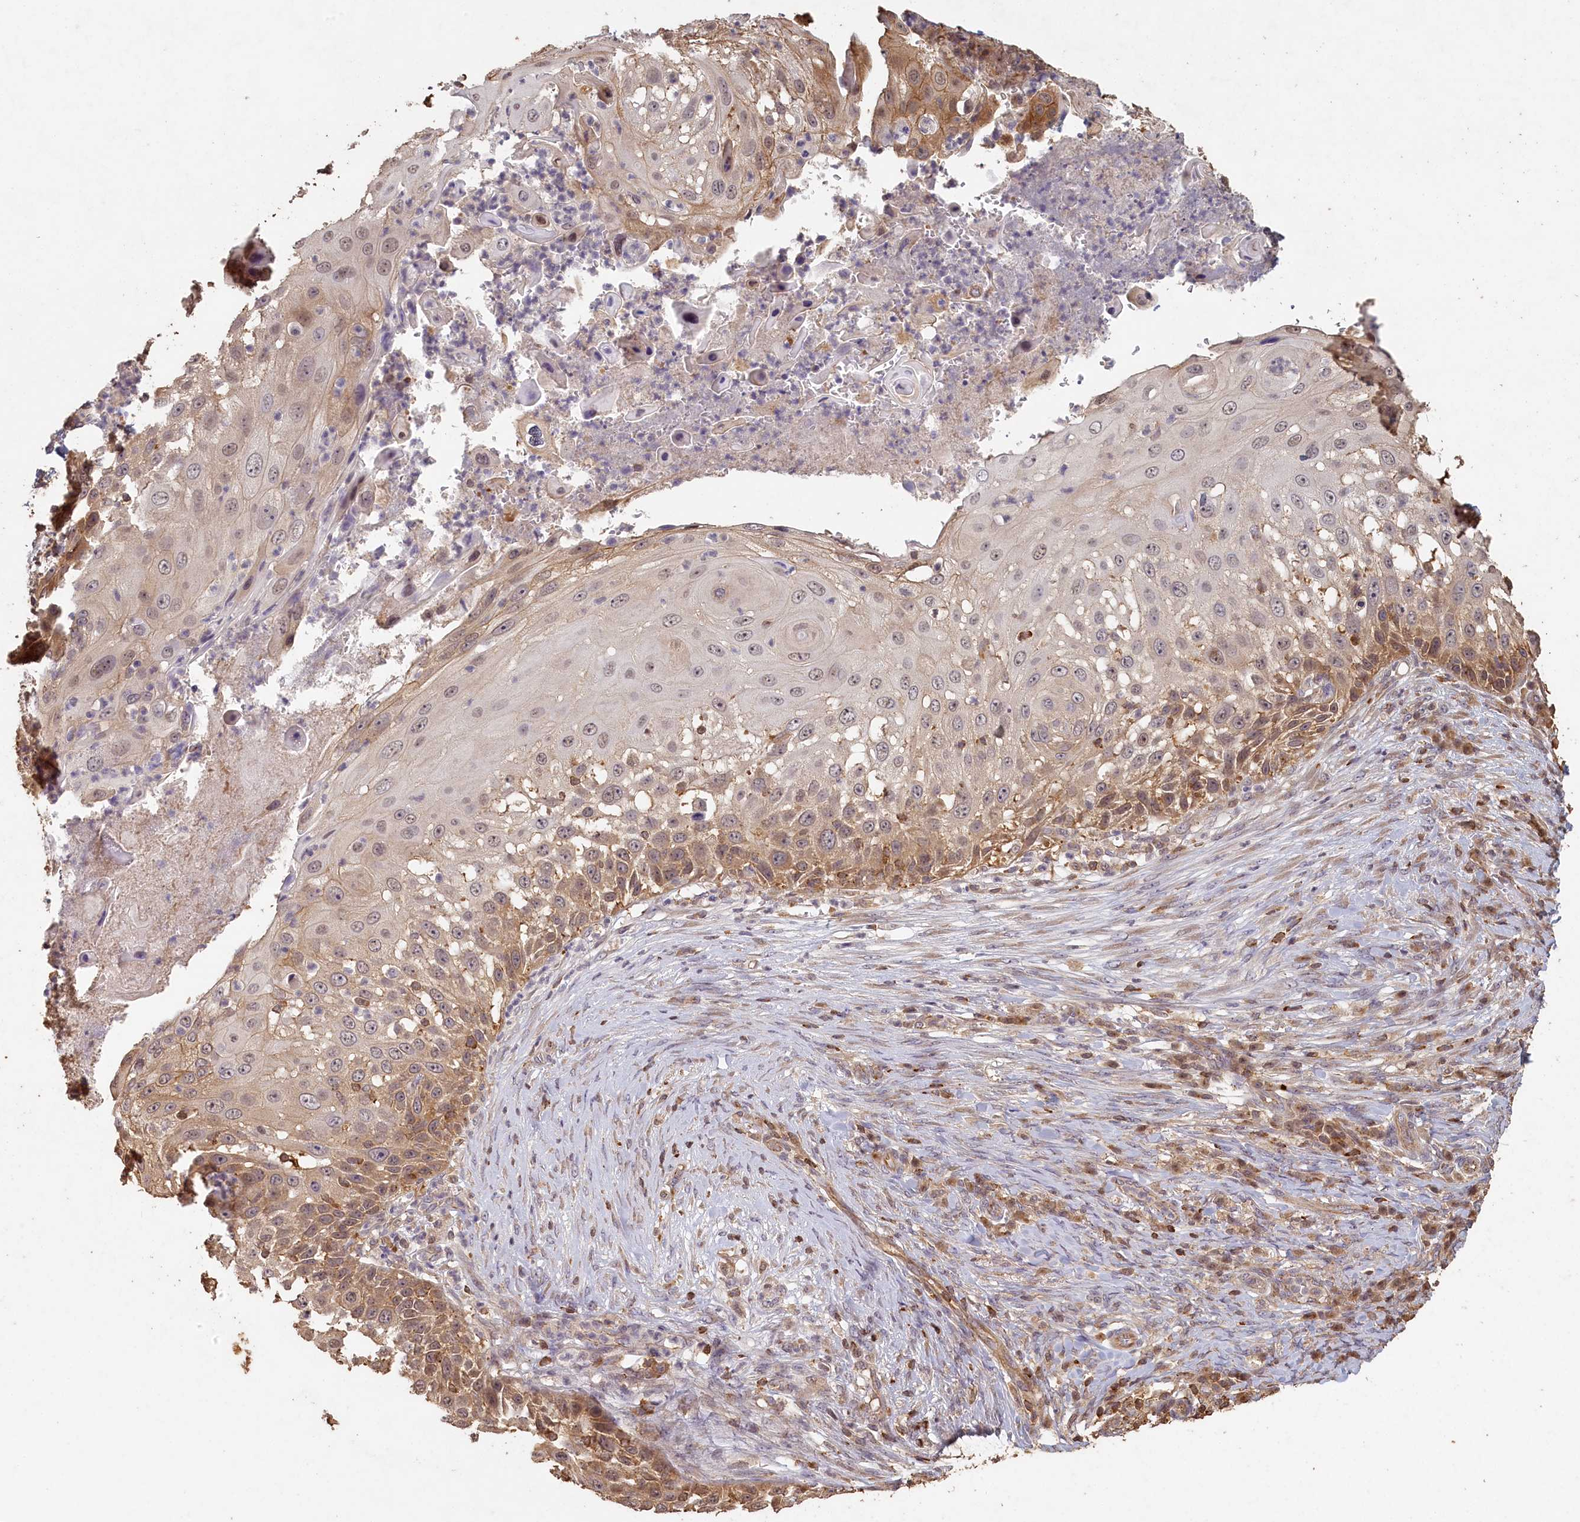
{"staining": {"intensity": "moderate", "quantity": "<25%", "location": "cytoplasmic/membranous"}, "tissue": "skin cancer", "cell_type": "Tumor cells", "image_type": "cancer", "snomed": [{"axis": "morphology", "description": "Squamous cell carcinoma, NOS"}, {"axis": "topography", "description": "Skin"}], "caption": "IHC photomicrograph of neoplastic tissue: human skin squamous cell carcinoma stained using immunohistochemistry shows low levels of moderate protein expression localized specifically in the cytoplasmic/membranous of tumor cells, appearing as a cytoplasmic/membranous brown color.", "gene": "MADD", "patient": {"sex": "female", "age": 44}}